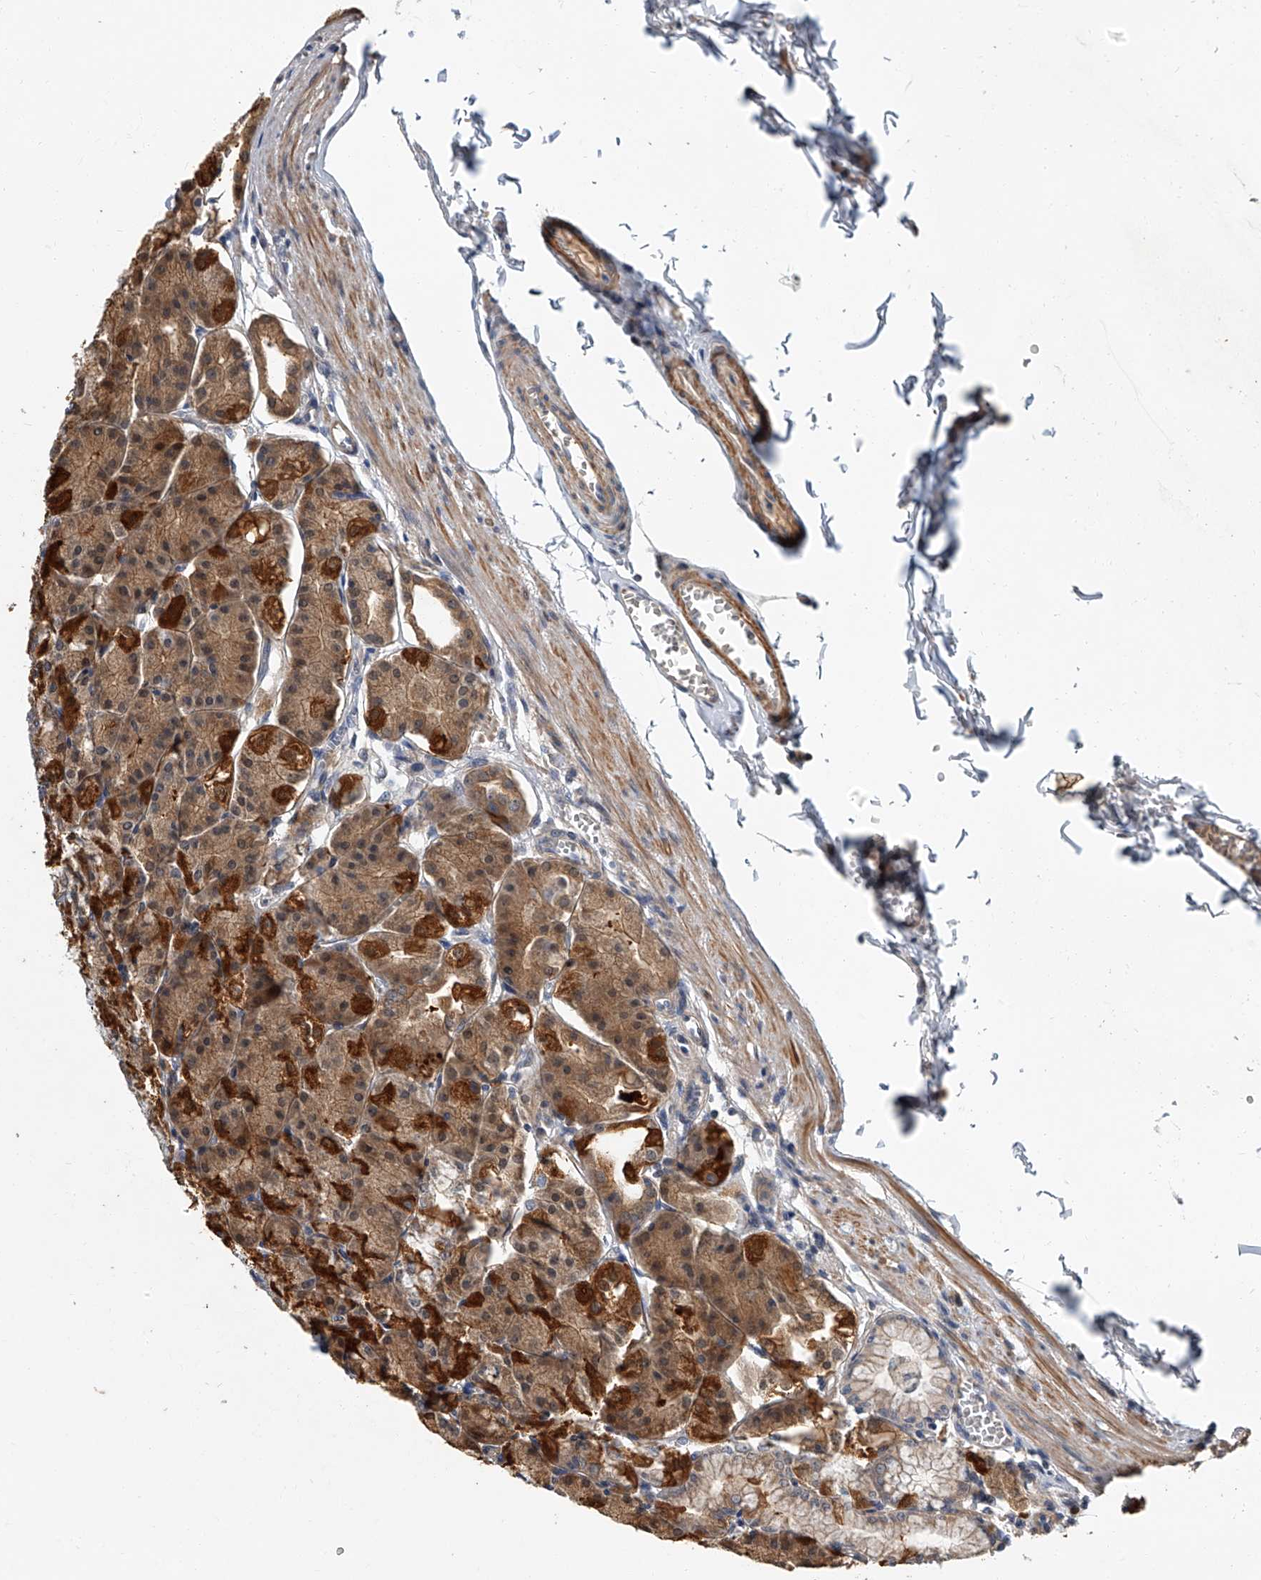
{"staining": {"intensity": "moderate", "quantity": ">75%", "location": "cytoplasmic/membranous"}, "tissue": "stomach", "cell_type": "Glandular cells", "image_type": "normal", "snomed": [{"axis": "morphology", "description": "Normal tissue, NOS"}, {"axis": "topography", "description": "Stomach, lower"}], "caption": "Immunohistochemistry of benign human stomach shows medium levels of moderate cytoplasmic/membranous expression in about >75% of glandular cells.", "gene": "CD200", "patient": {"sex": "male", "age": 71}}